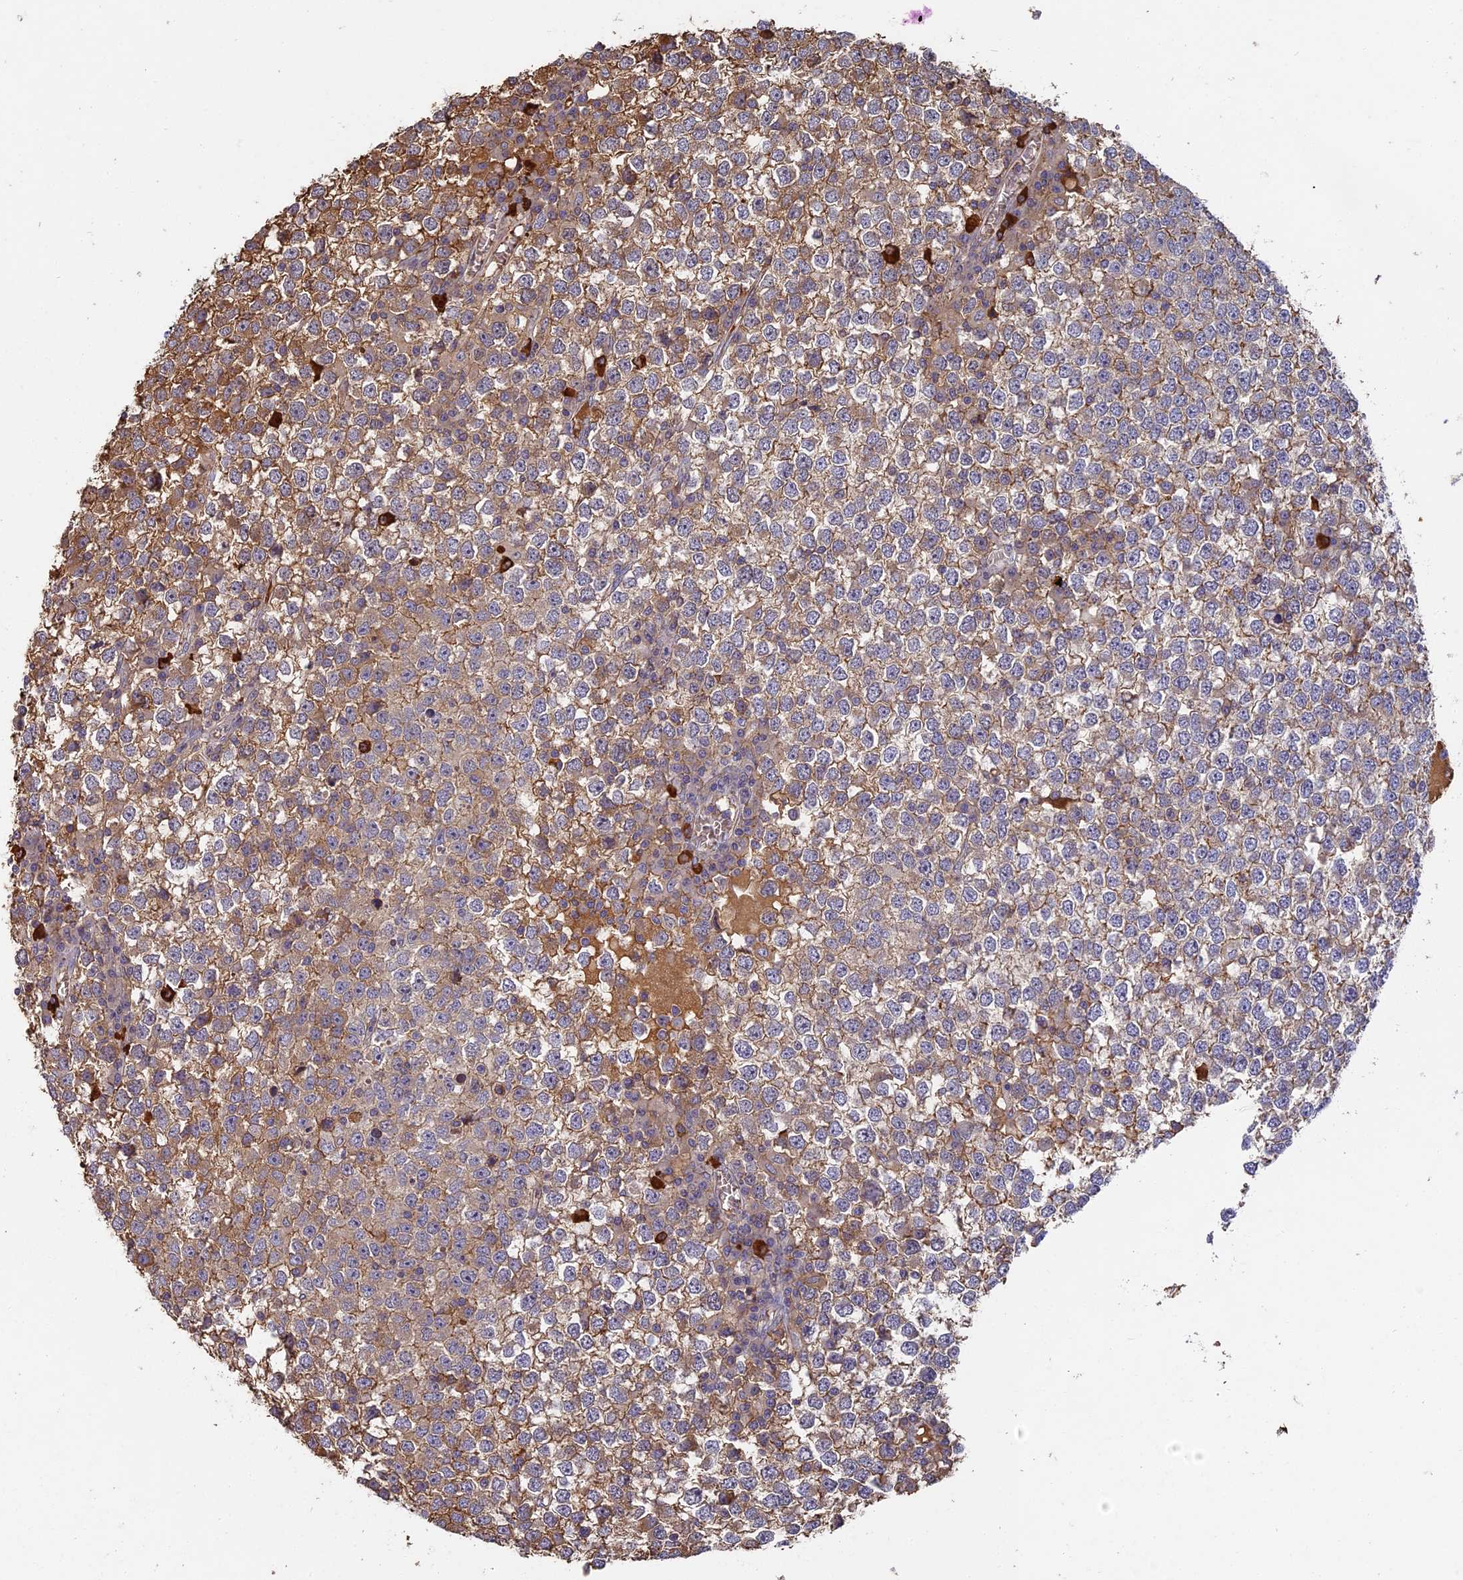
{"staining": {"intensity": "moderate", "quantity": ">75%", "location": "cytoplasmic/membranous"}, "tissue": "testis cancer", "cell_type": "Tumor cells", "image_type": "cancer", "snomed": [{"axis": "morphology", "description": "Seminoma, NOS"}, {"axis": "topography", "description": "Testis"}], "caption": "Moderate cytoplasmic/membranous protein staining is appreciated in approximately >75% of tumor cells in testis seminoma. The protein of interest is stained brown, and the nuclei are stained in blue (DAB IHC with brightfield microscopy, high magnification).", "gene": "ERMAP", "patient": {"sex": "male", "age": 65}}